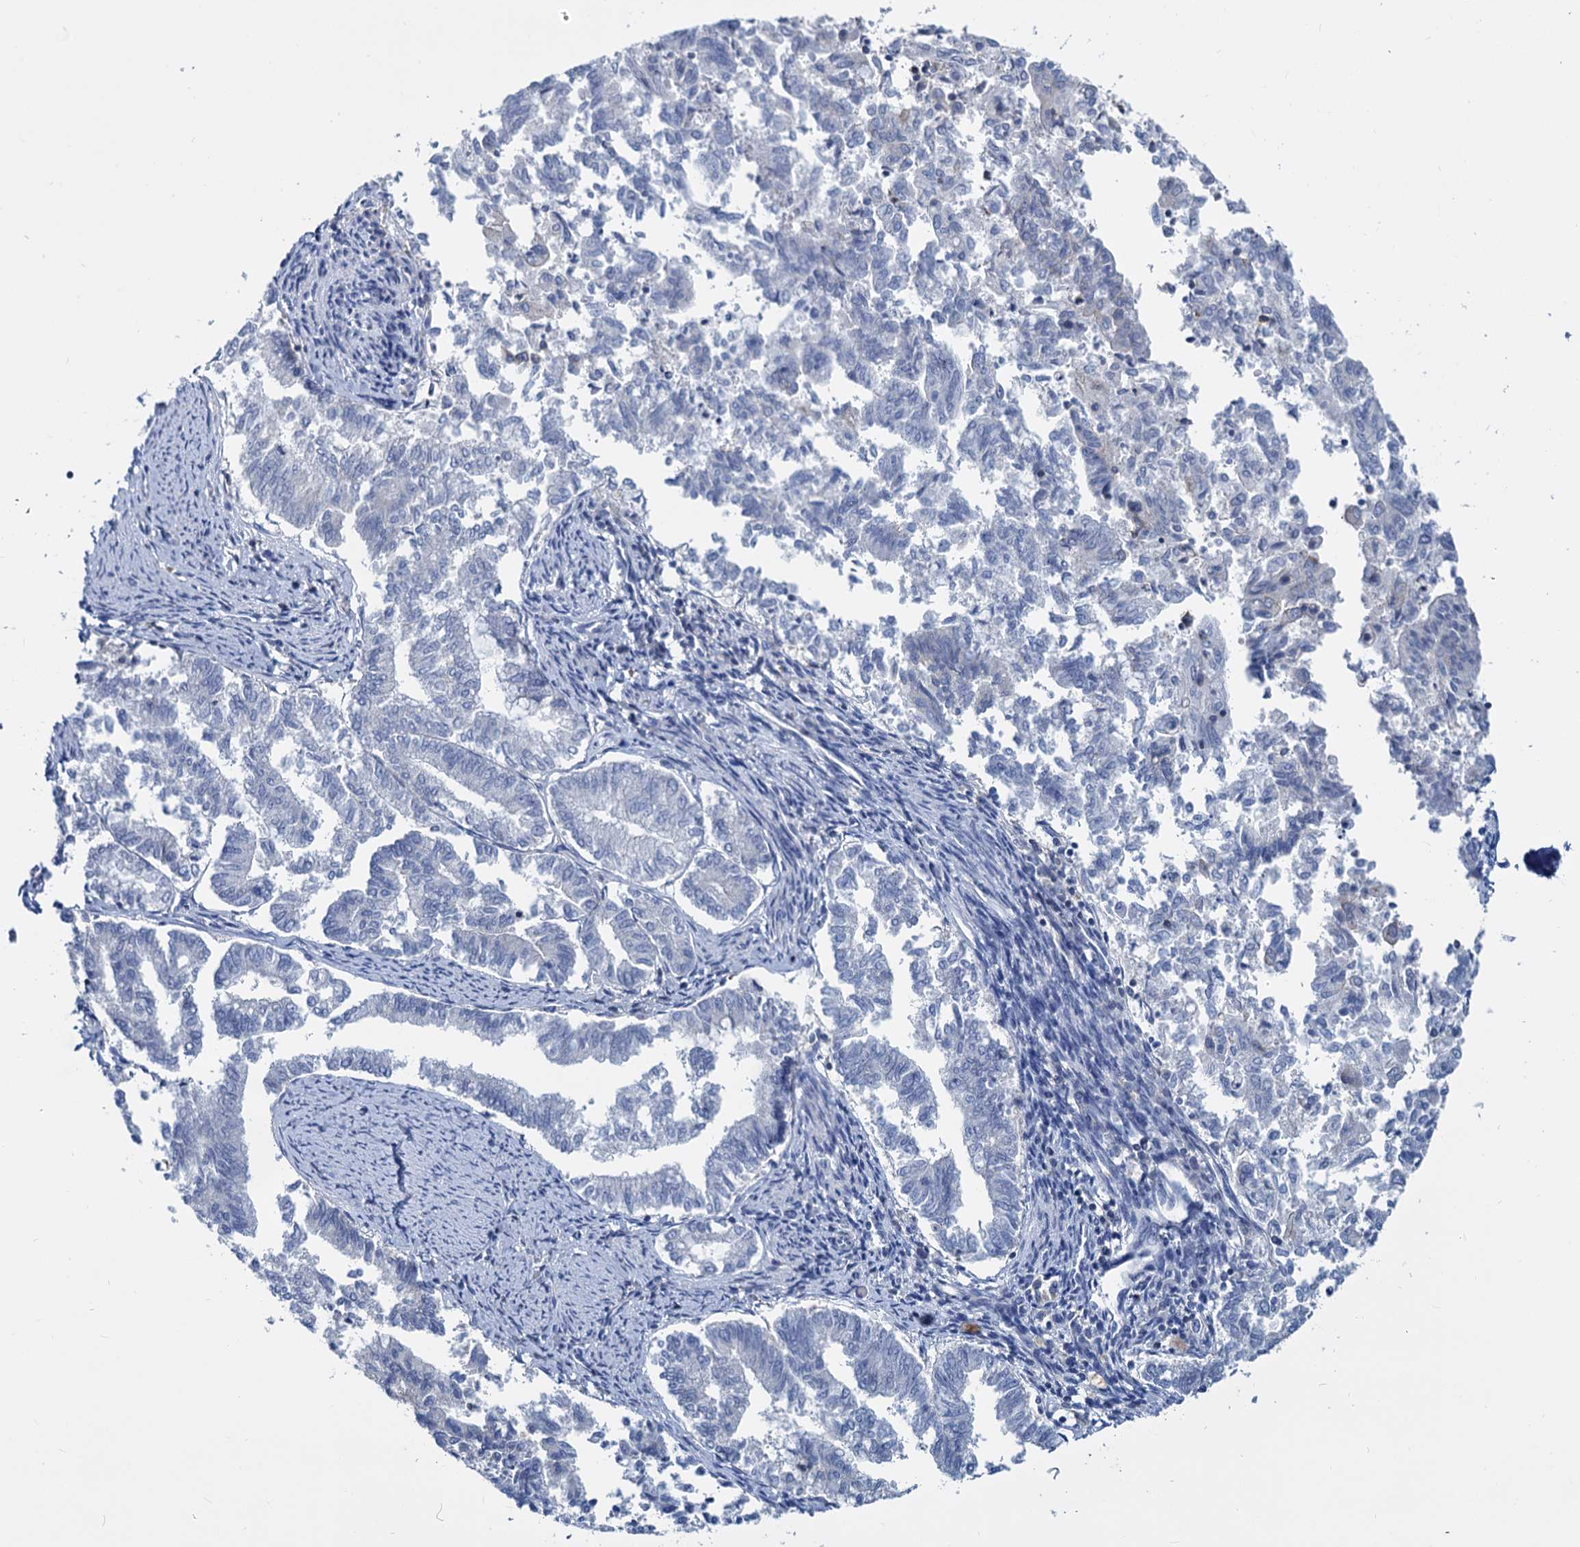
{"staining": {"intensity": "negative", "quantity": "none", "location": "none"}, "tissue": "endometrial cancer", "cell_type": "Tumor cells", "image_type": "cancer", "snomed": [{"axis": "morphology", "description": "Adenocarcinoma, NOS"}, {"axis": "topography", "description": "Endometrium"}], "caption": "This is an immunohistochemistry (IHC) photomicrograph of human adenocarcinoma (endometrial). There is no expression in tumor cells.", "gene": "LRCH4", "patient": {"sex": "female", "age": 79}}